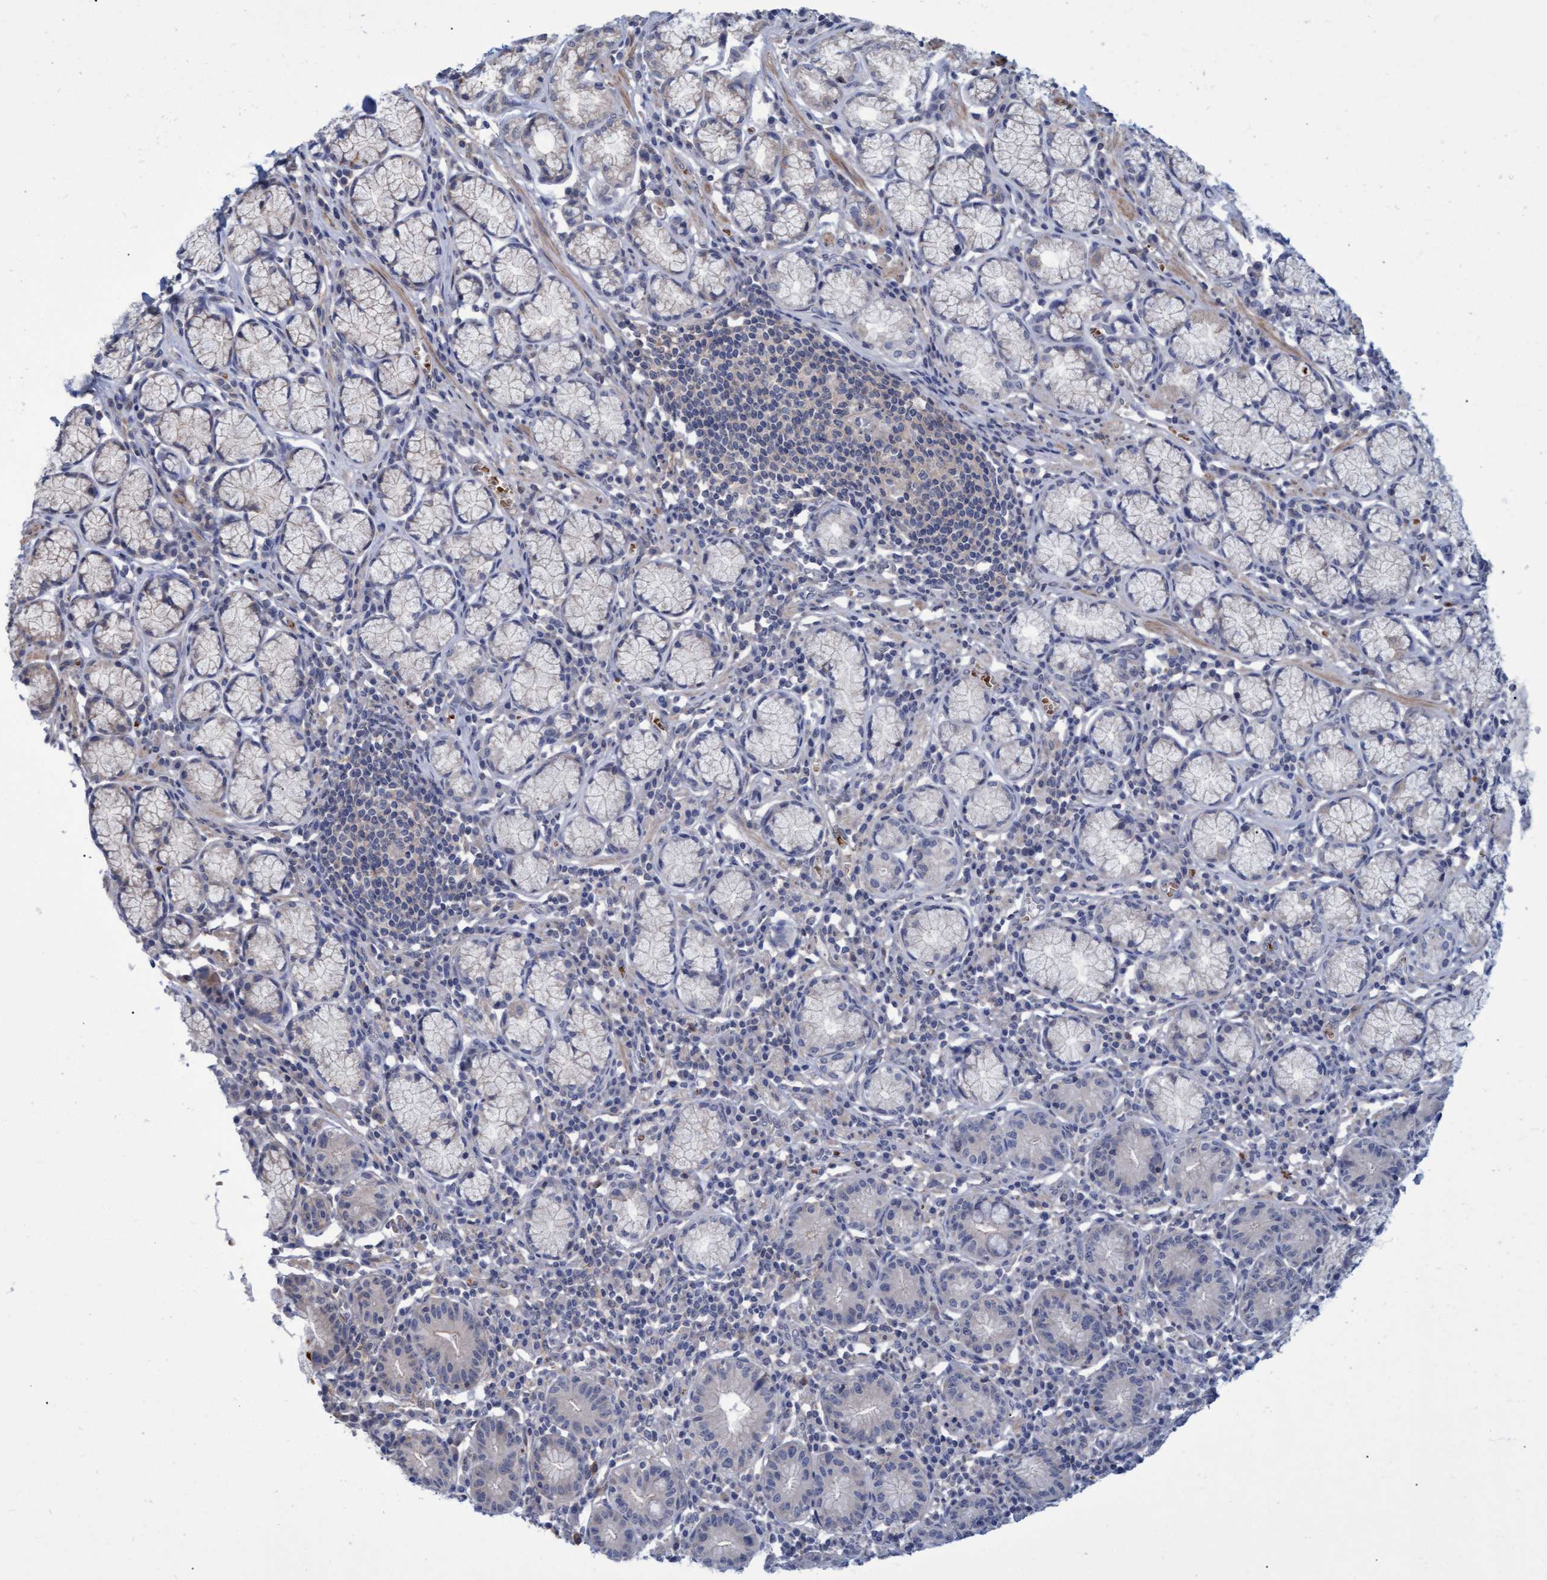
{"staining": {"intensity": "negative", "quantity": "none", "location": "none"}, "tissue": "stomach", "cell_type": "Glandular cells", "image_type": "normal", "snomed": [{"axis": "morphology", "description": "Normal tissue, NOS"}, {"axis": "topography", "description": "Stomach"}], "caption": "A photomicrograph of human stomach is negative for staining in glandular cells. (Stains: DAB immunohistochemistry with hematoxylin counter stain, Microscopy: brightfield microscopy at high magnification).", "gene": "NAA15", "patient": {"sex": "male", "age": 55}}